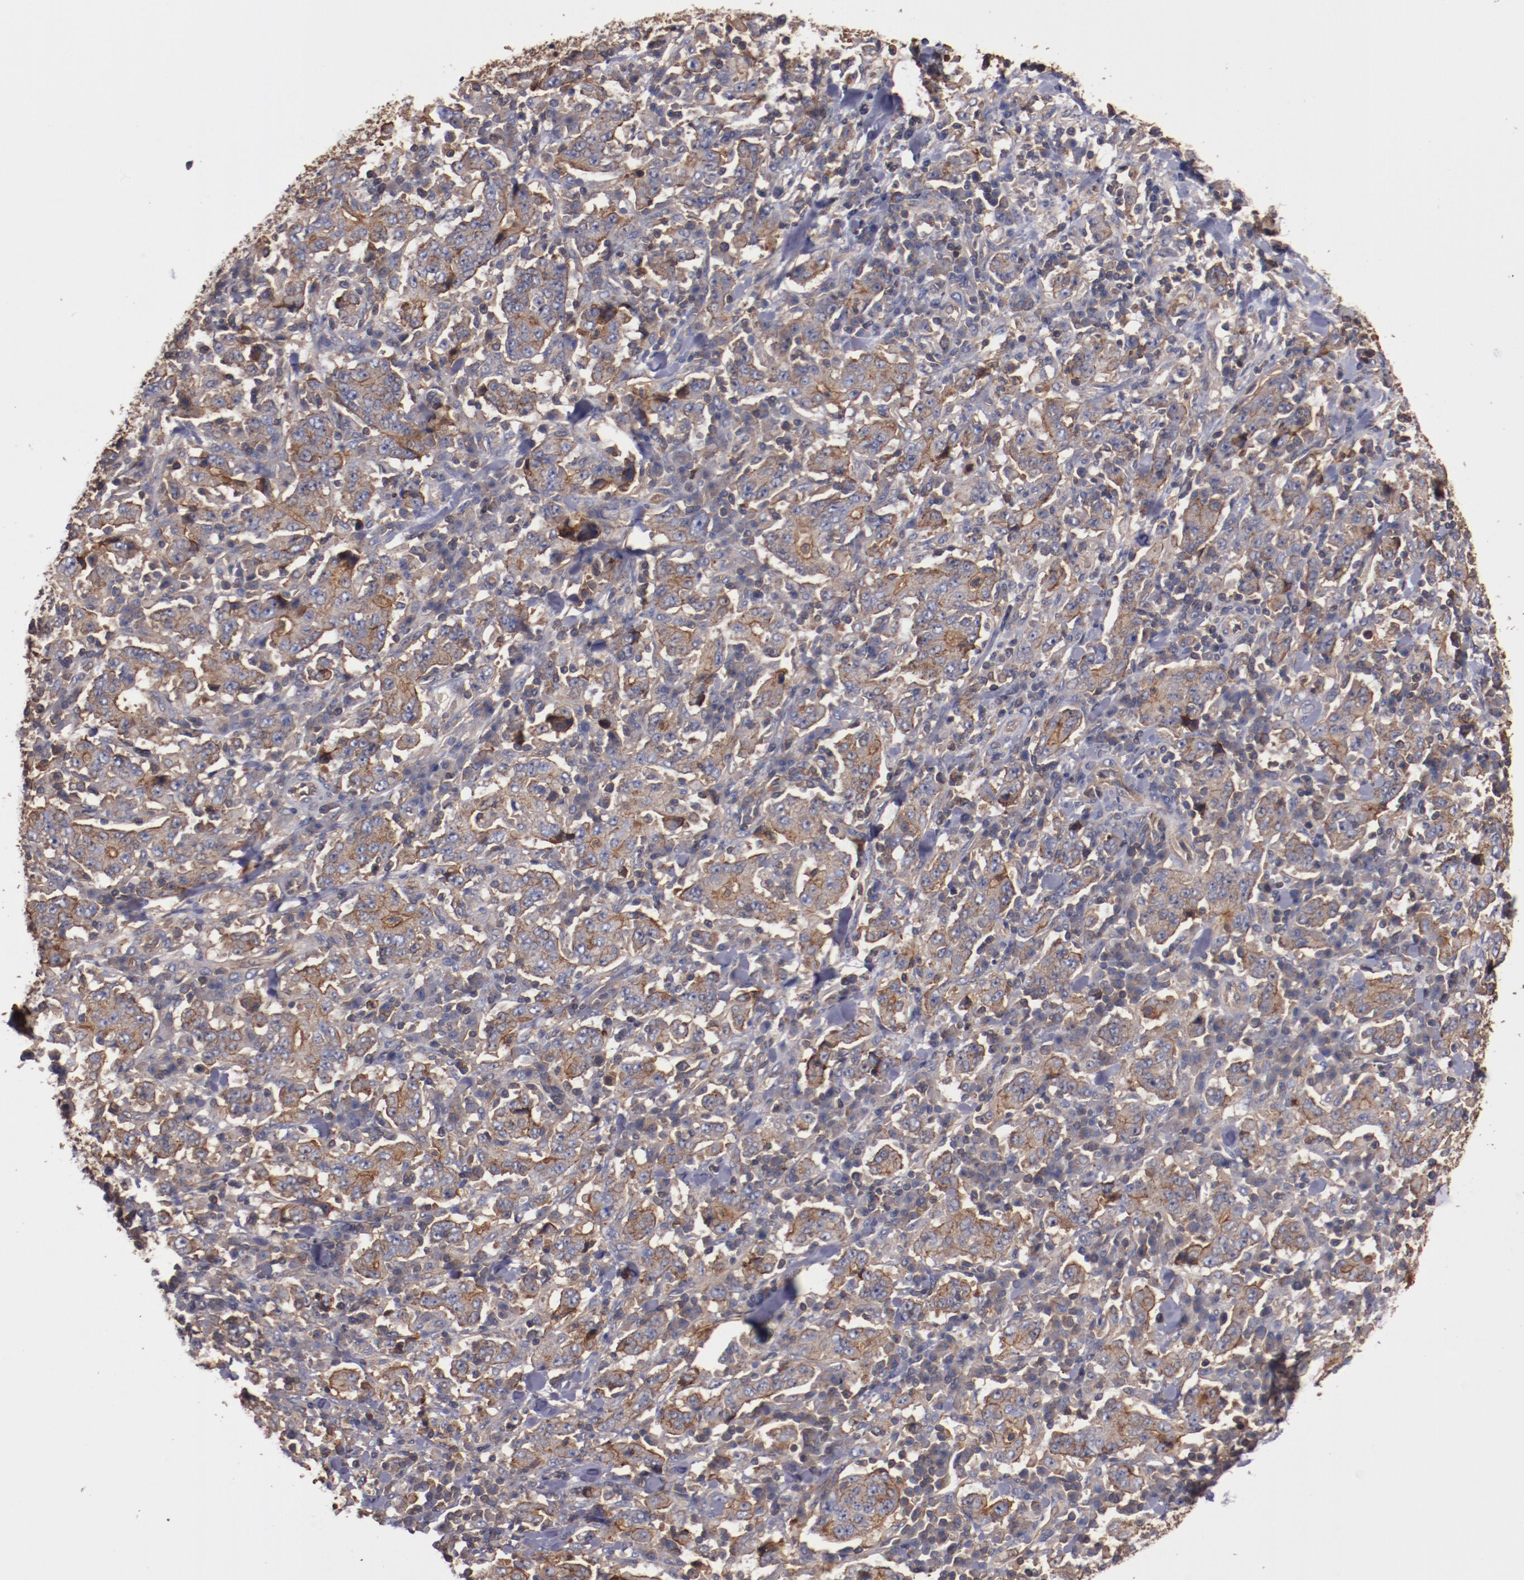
{"staining": {"intensity": "moderate", "quantity": ">75%", "location": "cytoplasmic/membranous"}, "tissue": "stomach cancer", "cell_type": "Tumor cells", "image_type": "cancer", "snomed": [{"axis": "morphology", "description": "Normal tissue, NOS"}, {"axis": "morphology", "description": "Adenocarcinoma, NOS"}, {"axis": "topography", "description": "Stomach, upper"}, {"axis": "topography", "description": "Stomach"}], "caption": "Moderate cytoplasmic/membranous positivity is seen in approximately >75% of tumor cells in stomach cancer (adenocarcinoma).", "gene": "TMOD3", "patient": {"sex": "male", "age": 59}}